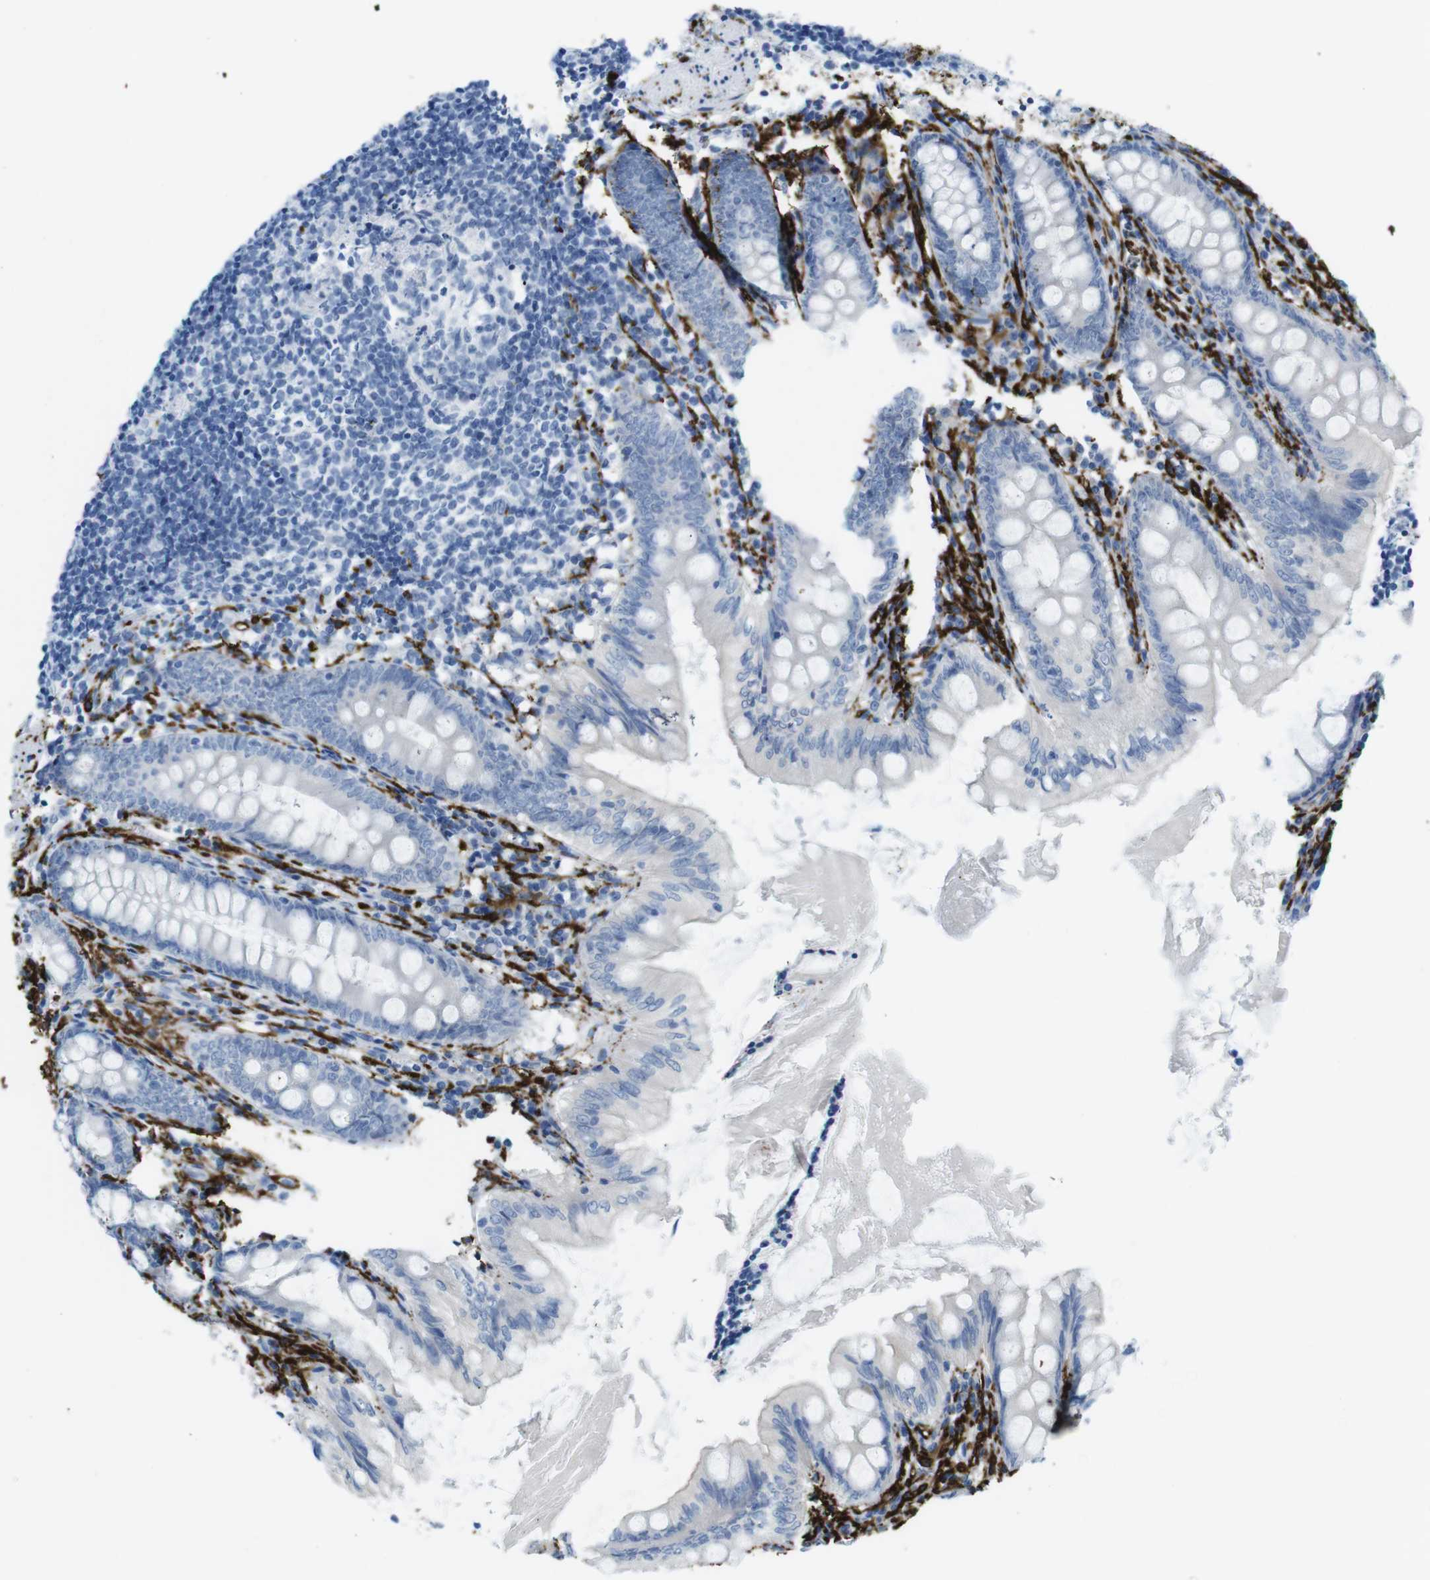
{"staining": {"intensity": "negative", "quantity": "none", "location": "none"}, "tissue": "appendix", "cell_type": "Glandular cells", "image_type": "normal", "snomed": [{"axis": "morphology", "description": "Normal tissue, NOS"}, {"axis": "topography", "description": "Appendix"}], "caption": "Immunohistochemistry (IHC) histopathology image of unremarkable appendix: appendix stained with DAB (3,3'-diaminobenzidine) exhibits no significant protein staining in glandular cells. Brightfield microscopy of immunohistochemistry (IHC) stained with DAB (3,3'-diaminobenzidine) (brown) and hematoxylin (blue), captured at high magnification.", "gene": "GAP43", "patient": {"sex": "female", "age": 77}}